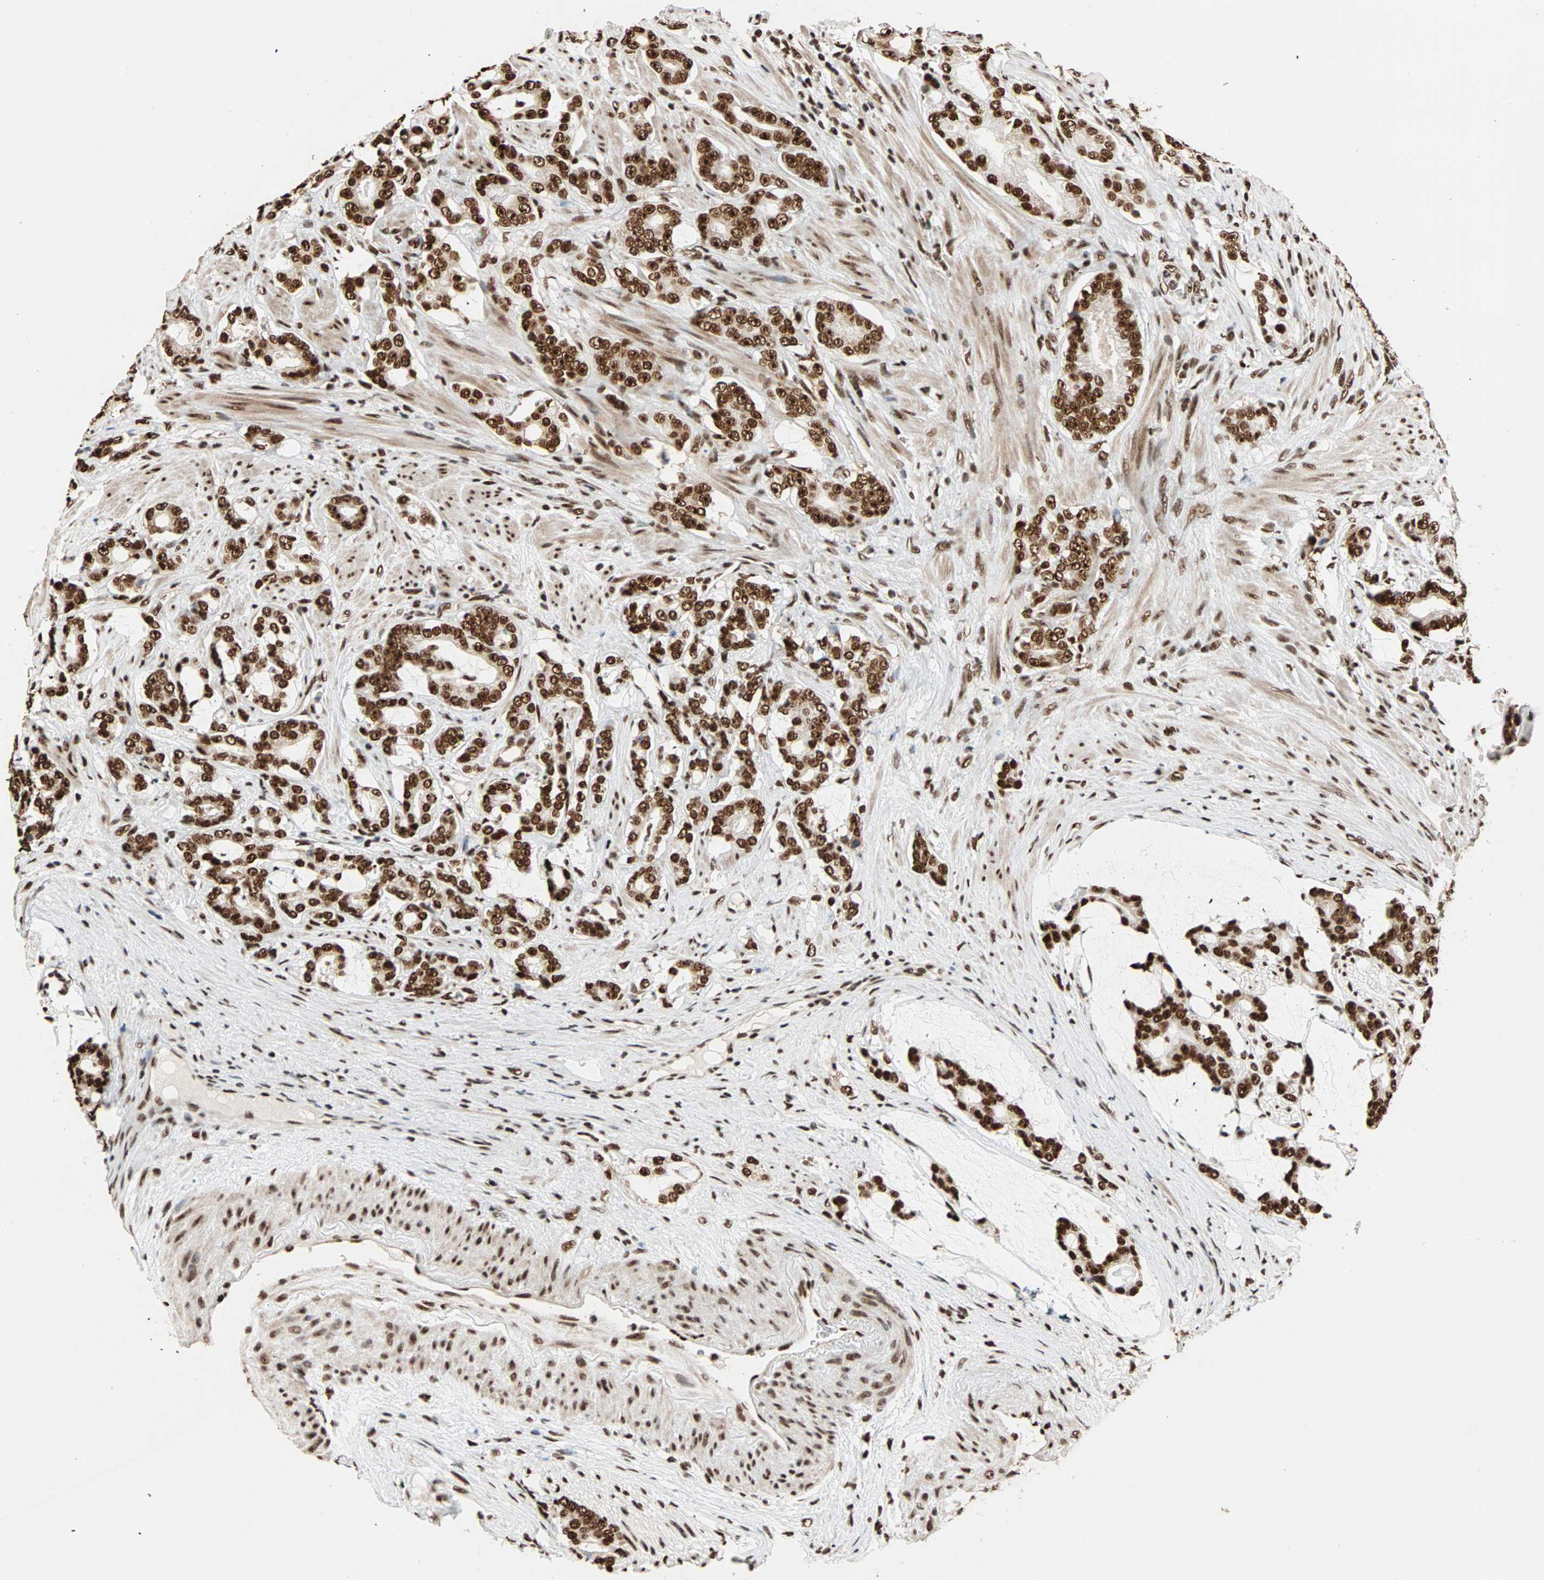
{"staining": {"intensity": "strong", "quantity": ">75%", "location": "nuclear"}, "tissue": "prostate cancer", "cell_type": "Tumor cells", "image_type": "cancer", "snomed": [{"axis": "morphology", "description": "Adenocarcinoma, Low grade"}, {"axis": "topography", "description": "Prostate"}], "caption": "Brown immunohistochemical staining in adenocarcinoma (low-grade) (prostate) exhibits strong nuclear staining in about >75% of tumor cells.", "gene": "ILF2", "patient": {"sex": "male", "age": 58}}